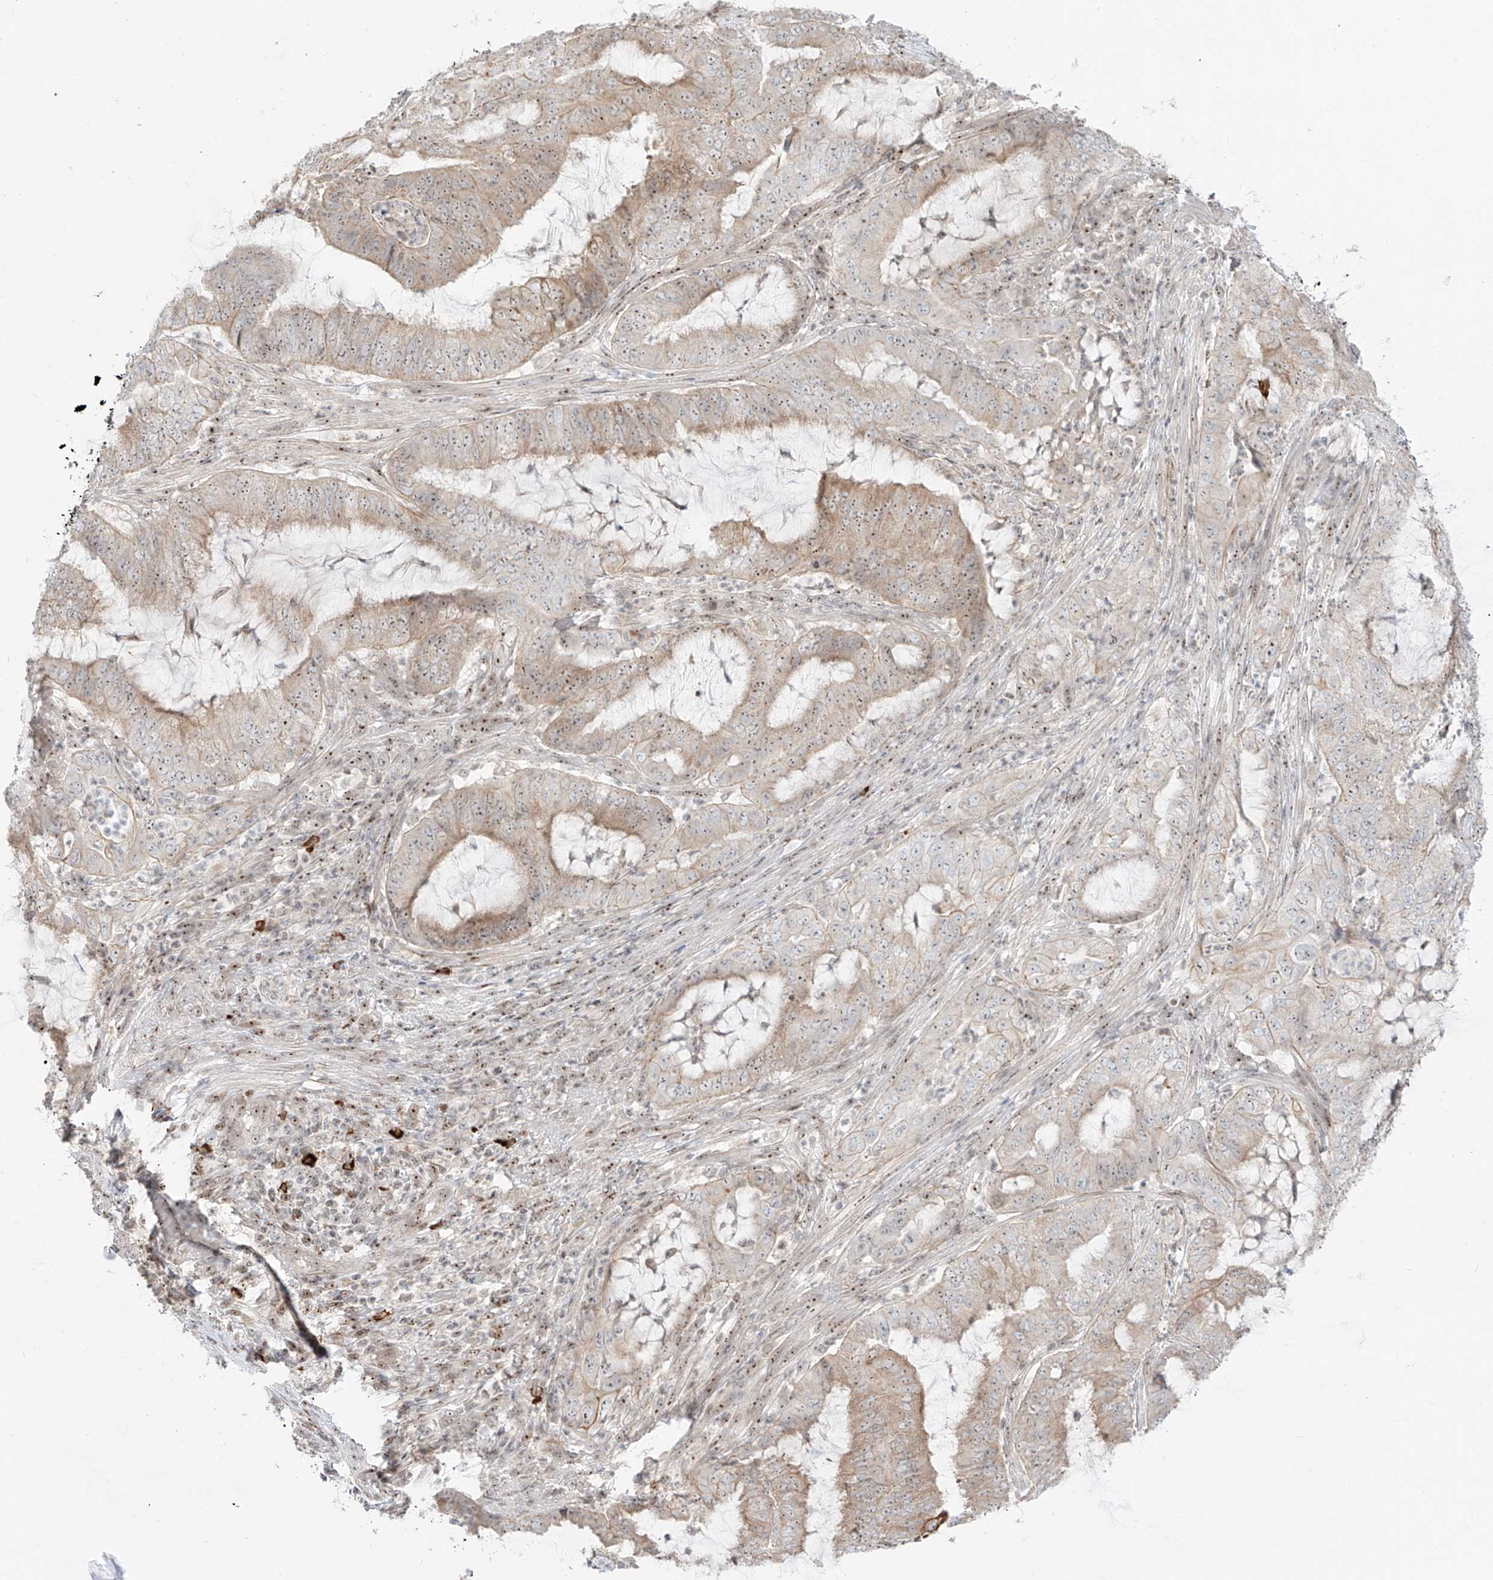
{"staining": {"intensity": "weak", "quantity": "25%-75%", "location": "cytoplasmic/membranous"}, "tissue": "endometrial cancer", "cell_type": "Tumor cells", "image_type": "cancer", "snomed": [{"axis": "morphology", "description": "Adenocarcinoma, NOS"}, {"axis": "topography", "description": "Endometrium"}], "caption": "This is a photomicrograph of immunohistochemistry staining of endometrial cancer (adenocarcinoma), which shows weak staining in the cytoplasmic/membranous of tumor cells.", "gene": "ZNF512", "patient": {"sex": "female", "age": 51}}